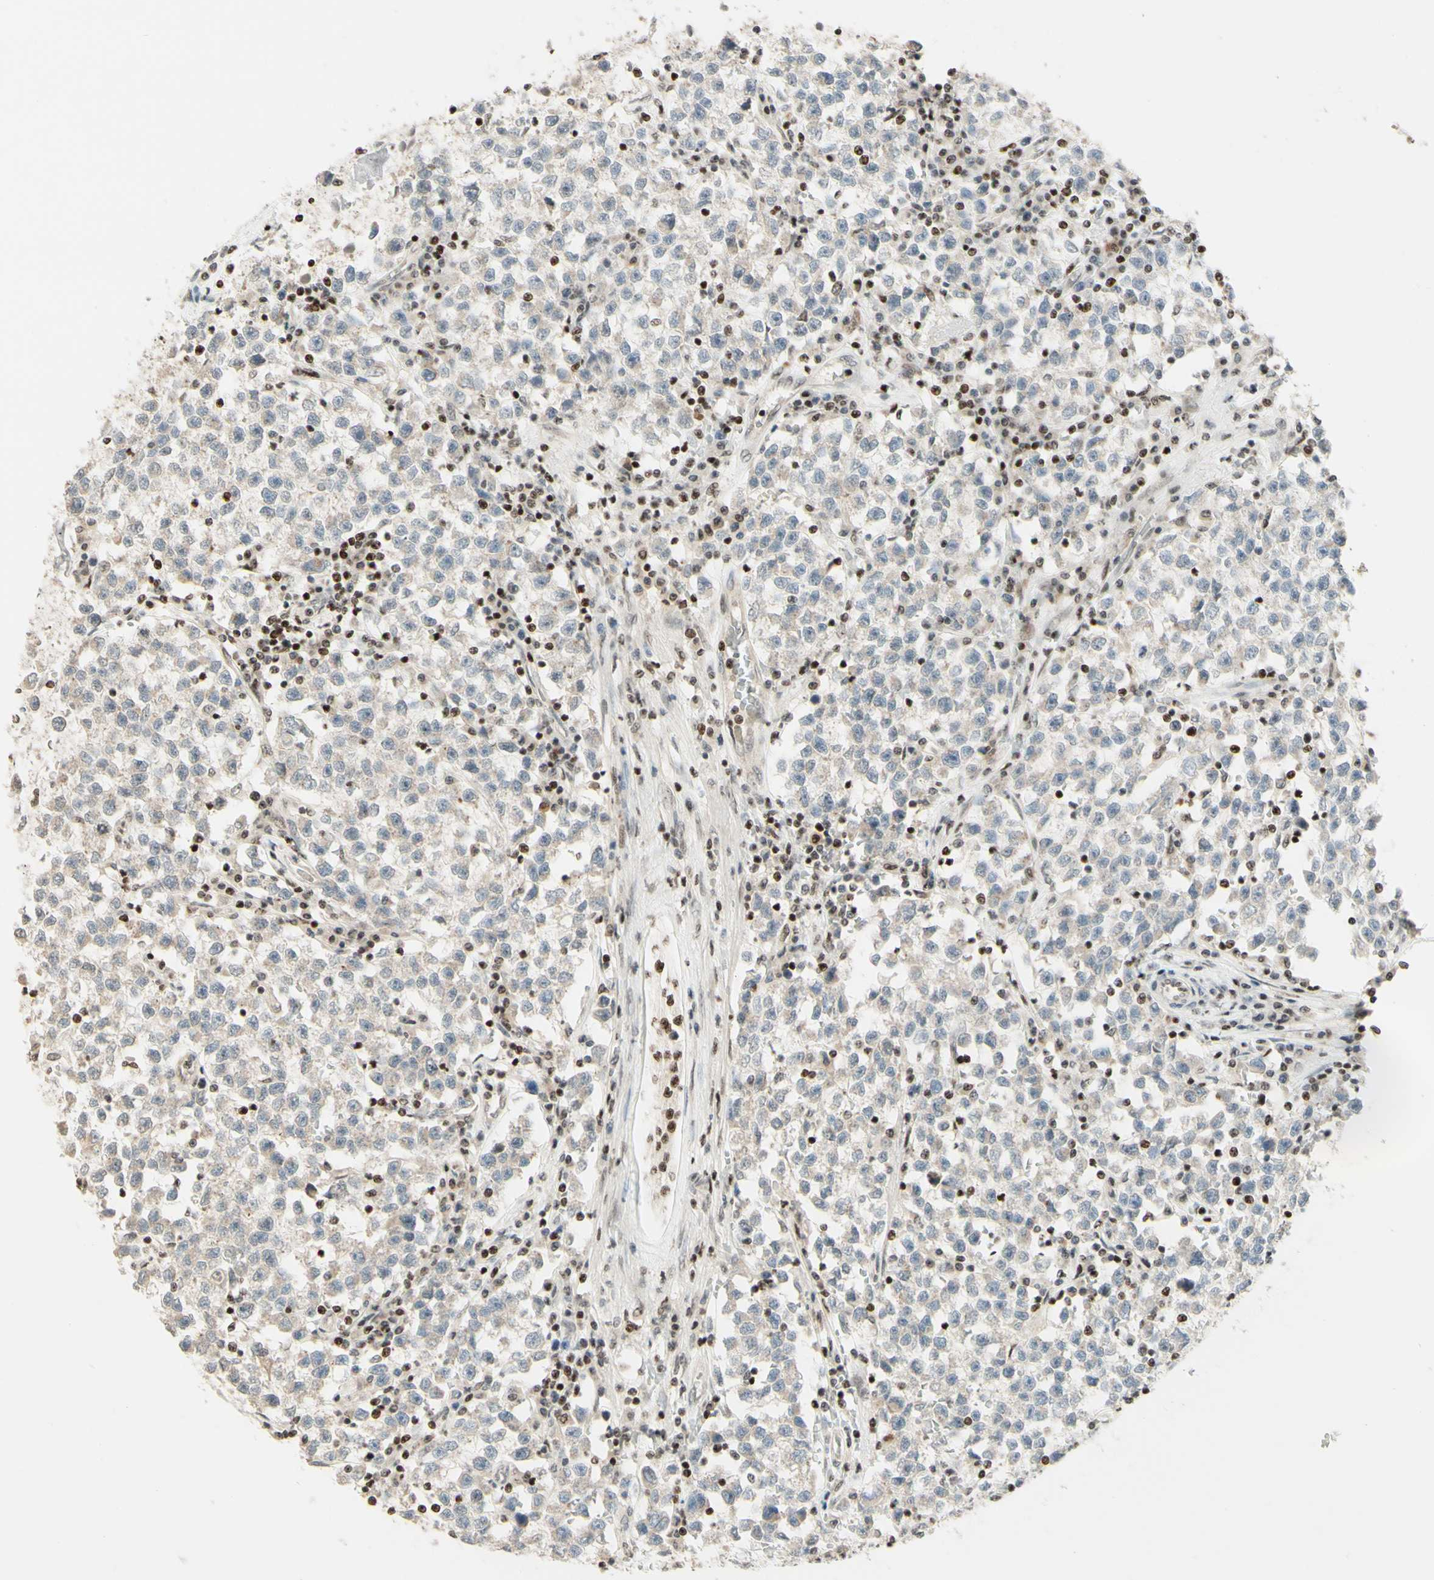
{"staining": {"intensity": "negative", "quantity": "none", "location": "none"}, "tissue": "testis cancer", "cell_type": "Tumor cells", "image_type": "cancer", "snomed": [{"axis": "morphology", "description": "Seminoma, NOS"}, {"axis": "topography", "description": "Testis"}], "caption": "Immunohistochemical staining of testis seminoma shows no significant staining in tumor cells.", "gene": "CDKL5", "patient": {"sex": "male", "age": 22}}